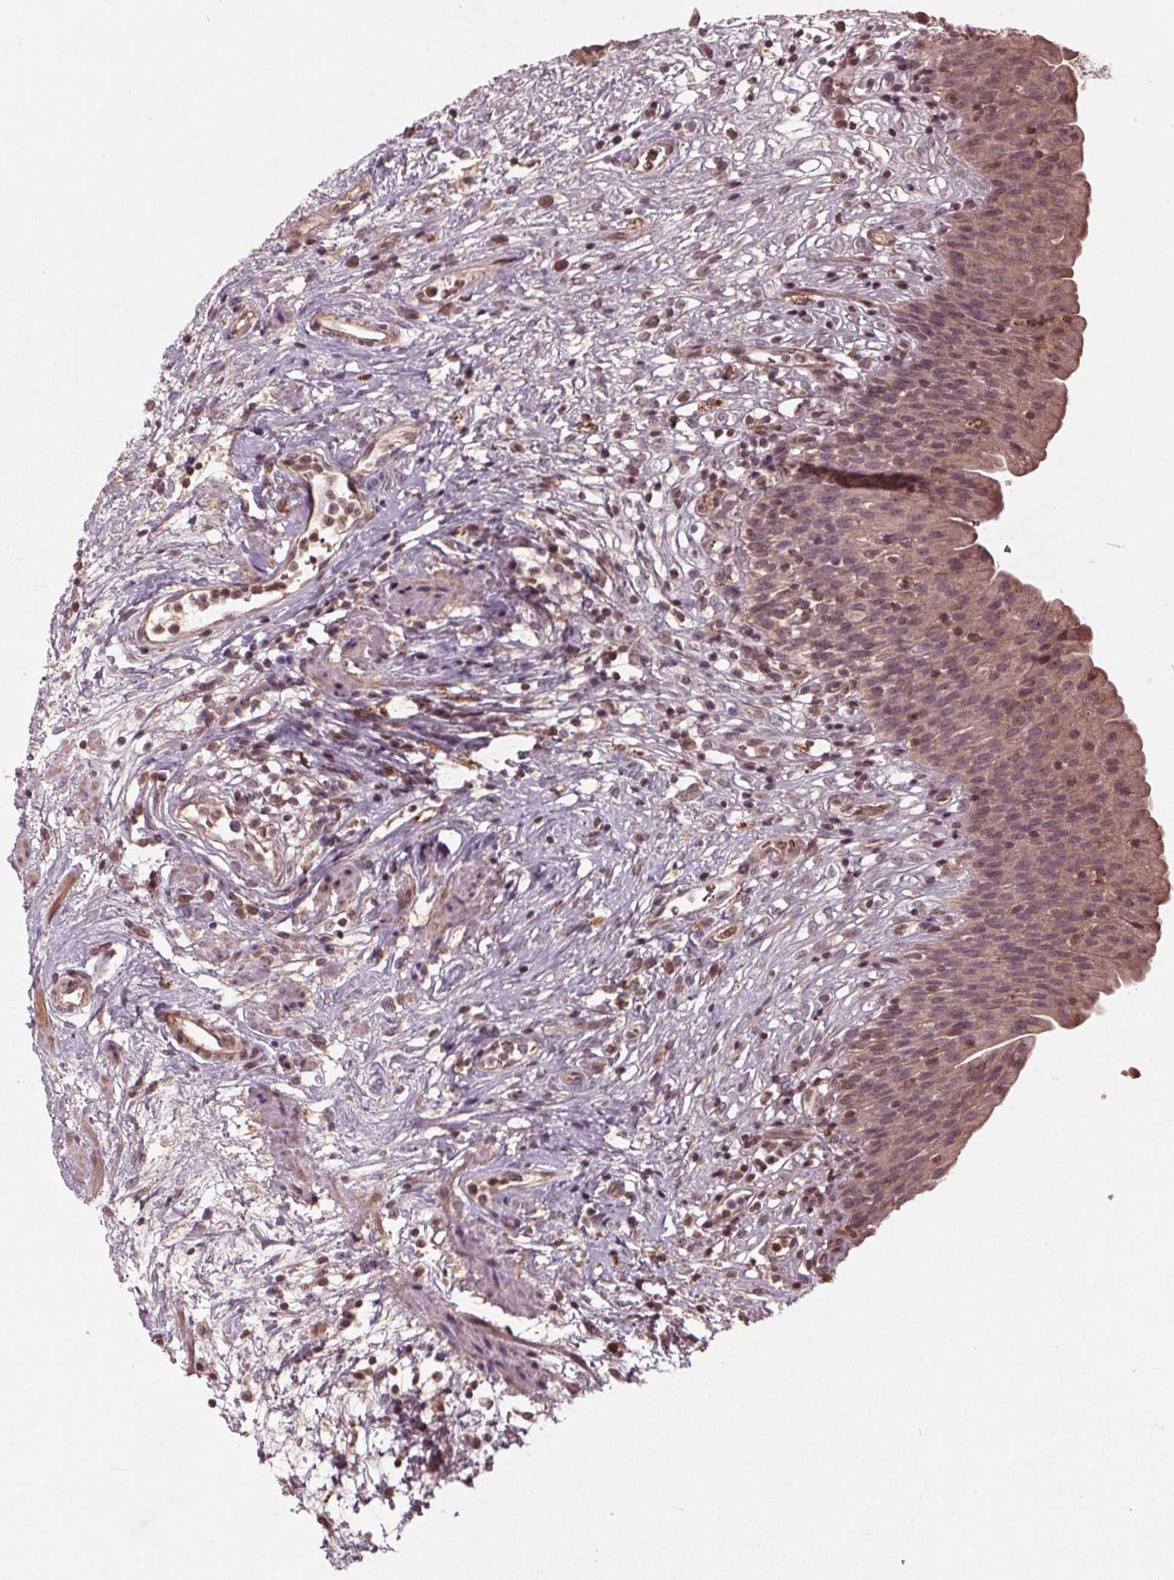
{"staining": {"intensity": "weak", "quantity": ">75%", "location": "cytoplasmic/membranous,nuclear"}, "tissue": "urinary bladder", "cell_type": "Urothelial cells", "image_type": "normal", "snomed": [{"axis": "morphology", "description": "Normal tissue, NOS"}, {"axis": "topography", "description": "Urinary bladder"}], "caption": "Urothelial cells reveal weak cytoplasmic/membranous,nuclear staining in approximately >75% of cells in unremarkable urinary bladder.", "gene": "CDKL4", "patient": {"sex": "male", "age": 76}}